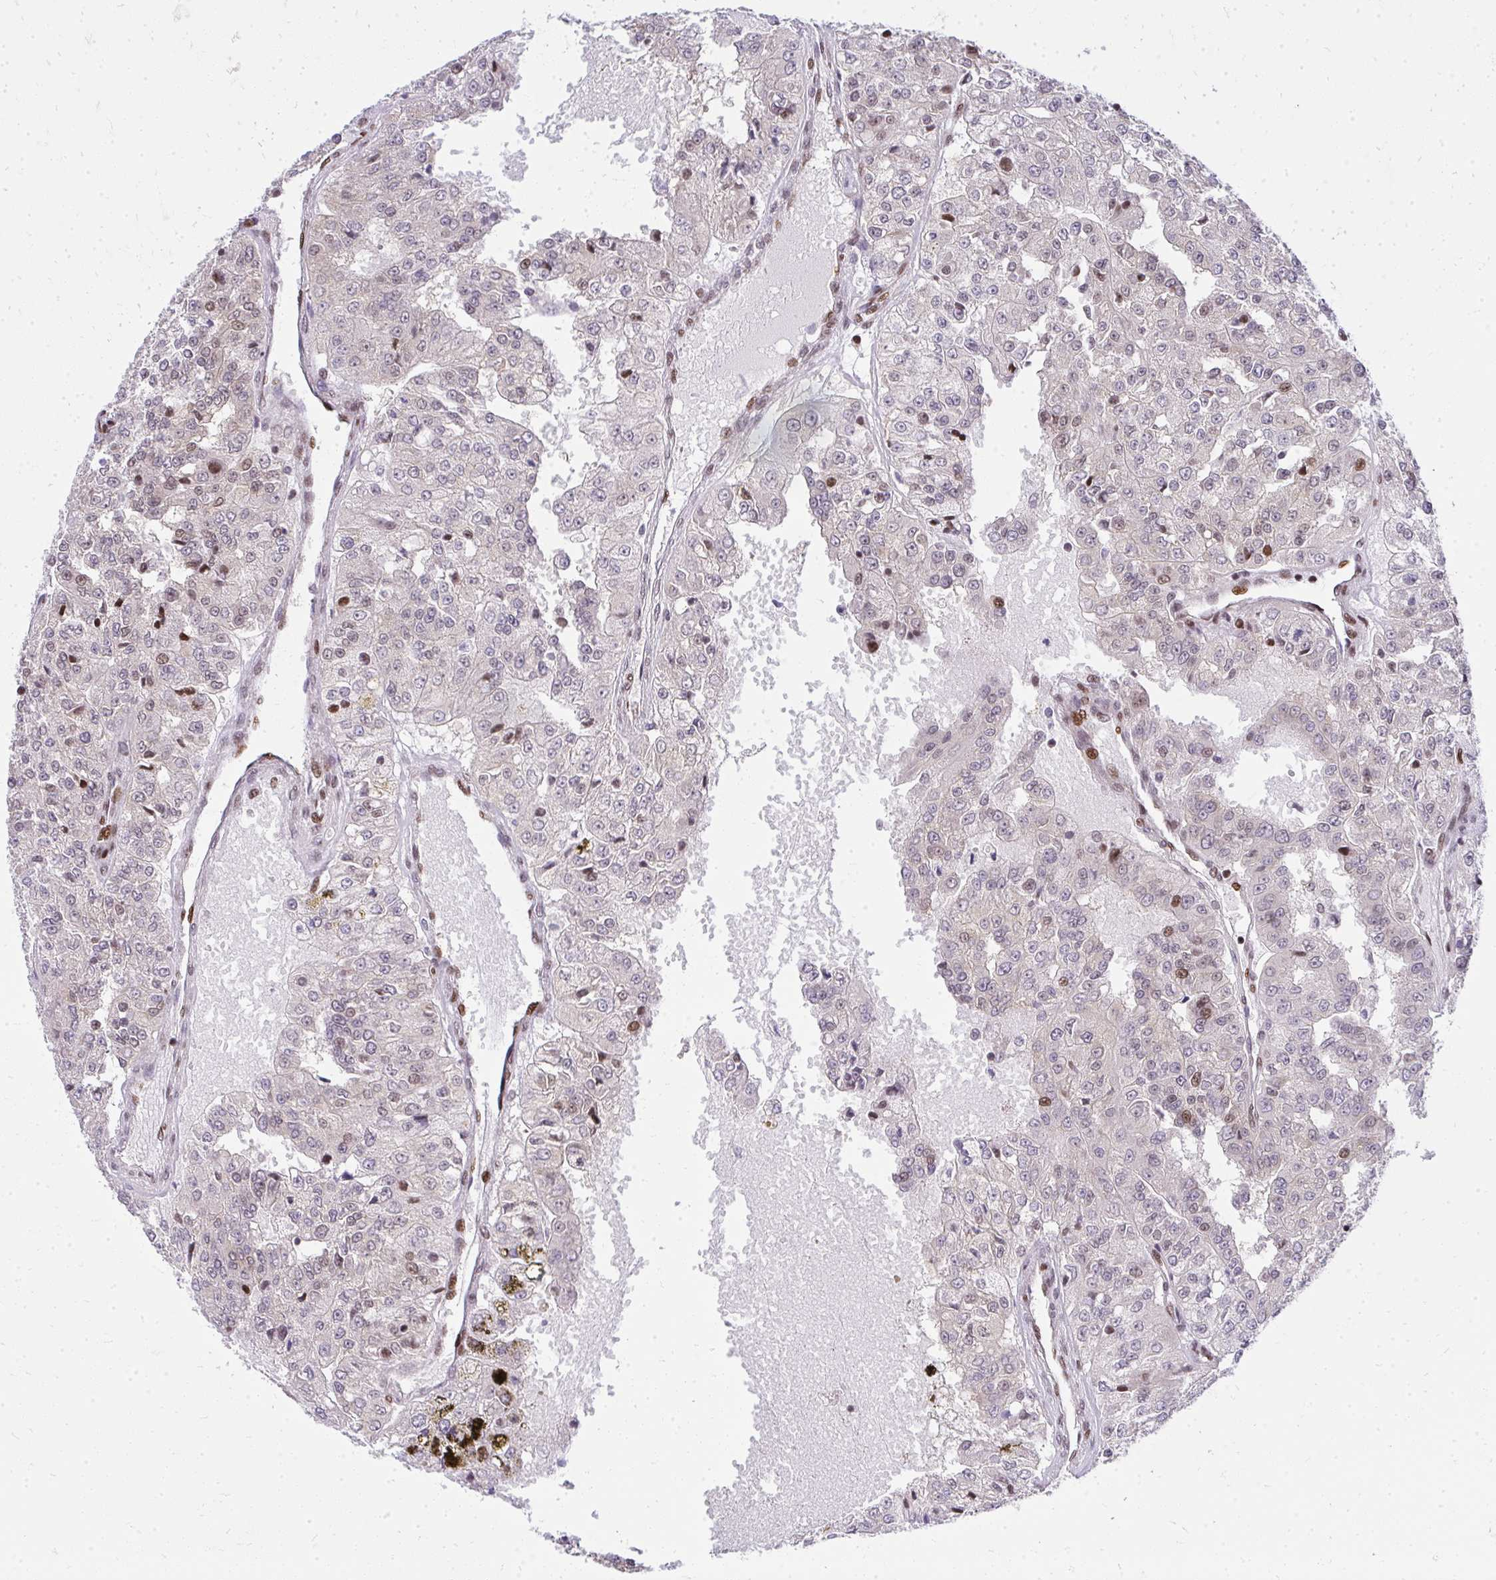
{"staining": {"intensity": "moderate", "quantity": "<25%", "location": "nuclear"}, "tissue": "renal cancer", "cell_type": "Tumor cells", "image_type": "cancer", "snomed": [{"axis": "morphology", "description": "Adenocarcinoma, NOS"}, {"axis": "topography", "description": "Kidney"}], "caption": "This is an image of immunohistochemistry (IHC) staining of renal cancer, which shows moderate staining in the nuclear of tumor cells.", "gene": "PIGY", "patient": {"sex": "female", "age": 63}}